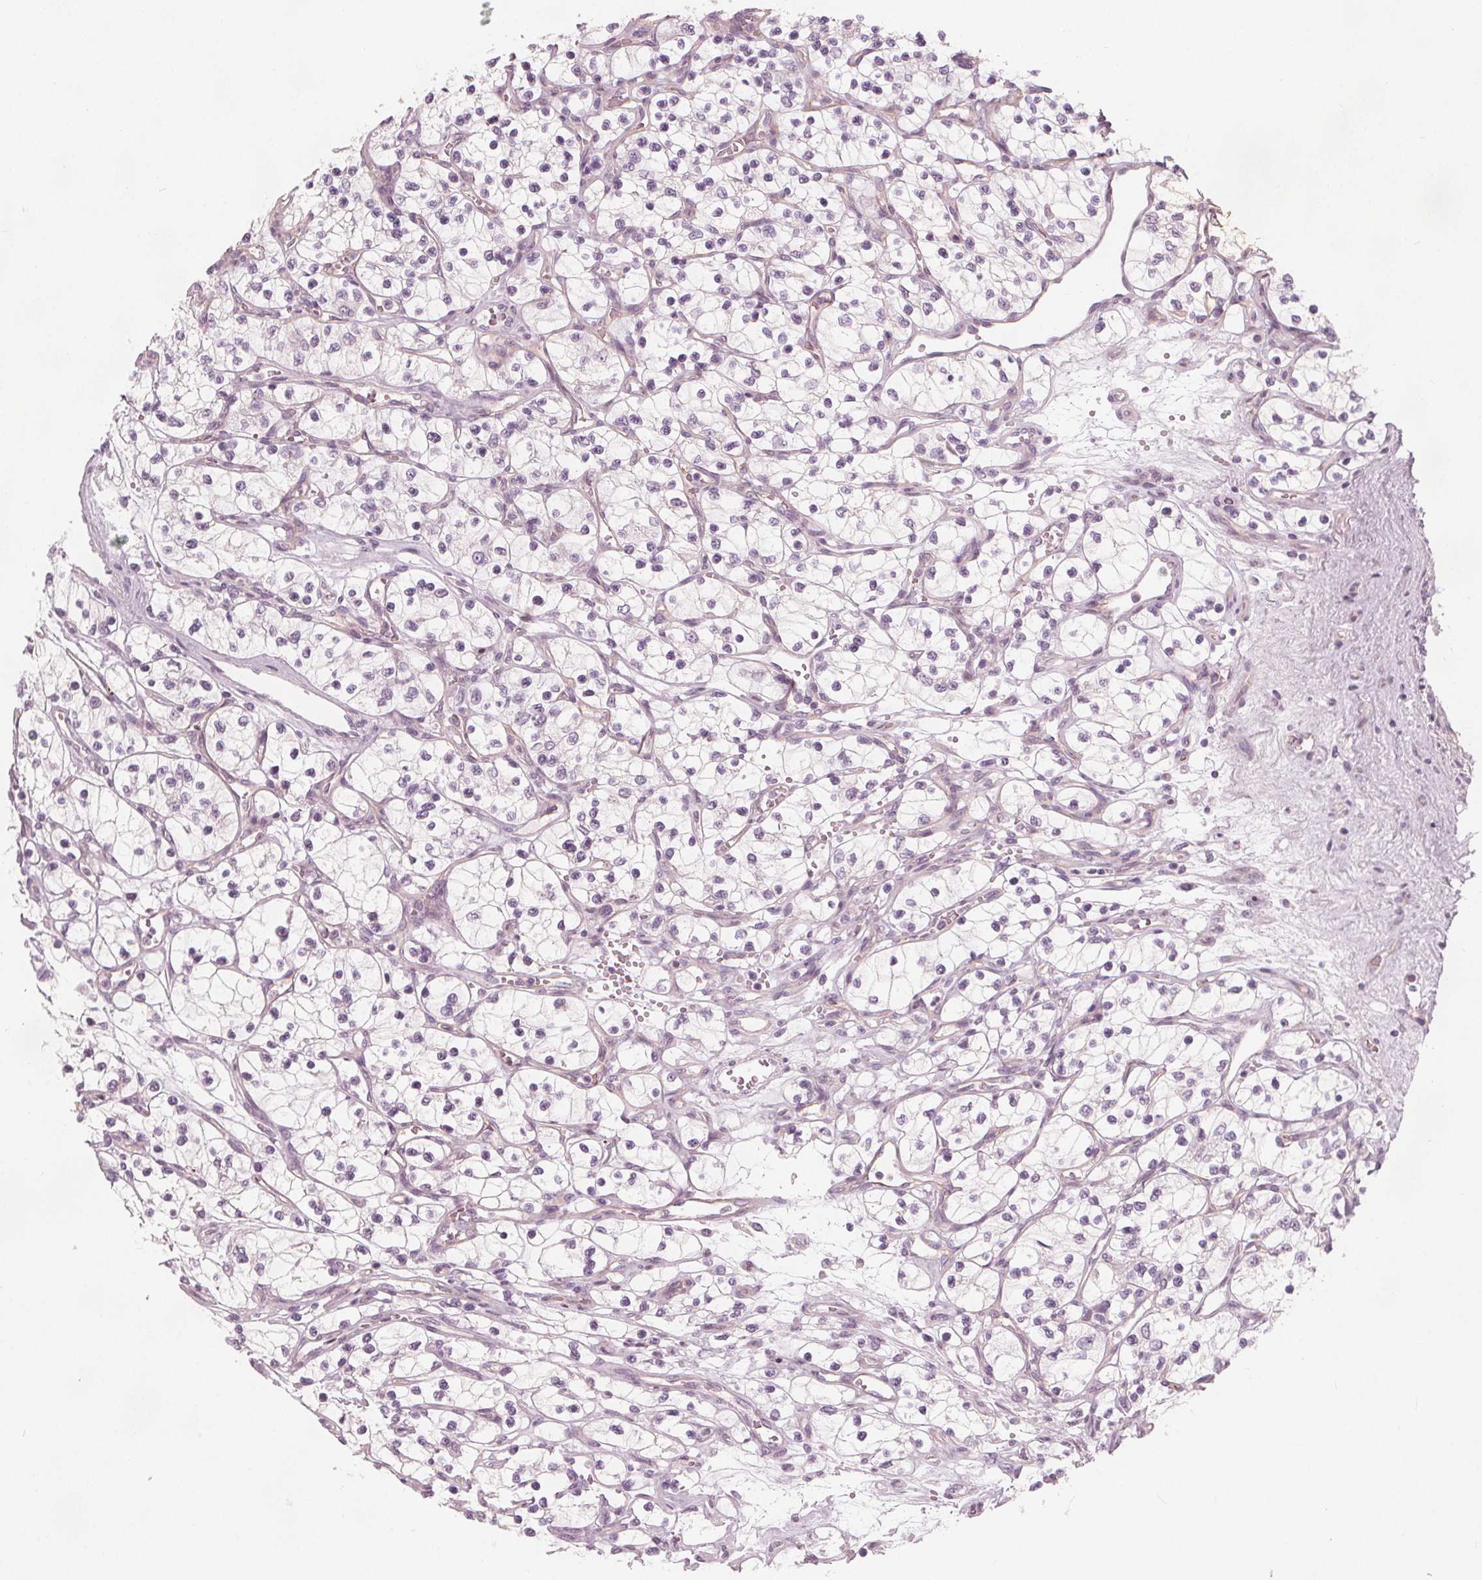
{"staining": {"intensity": "negative", "quantity": "none", "location": "none"}, "tissue": "renal cancer", "cell_type": "Tumor cells", "image_type": "cancer", "snomed": [{"axis": "morphology", "description": "Adenocarcinoma, NOS"}, {"axis": "topography", "description": "Kidney"}], "caption": "A high-resolution image shows IHC staining of renal cancer (adenocarcinoma), which demonstrates no significant expression in tumor cells.", "gene": "BRSK1", "patient": {"sex": "female", "age": 69}}